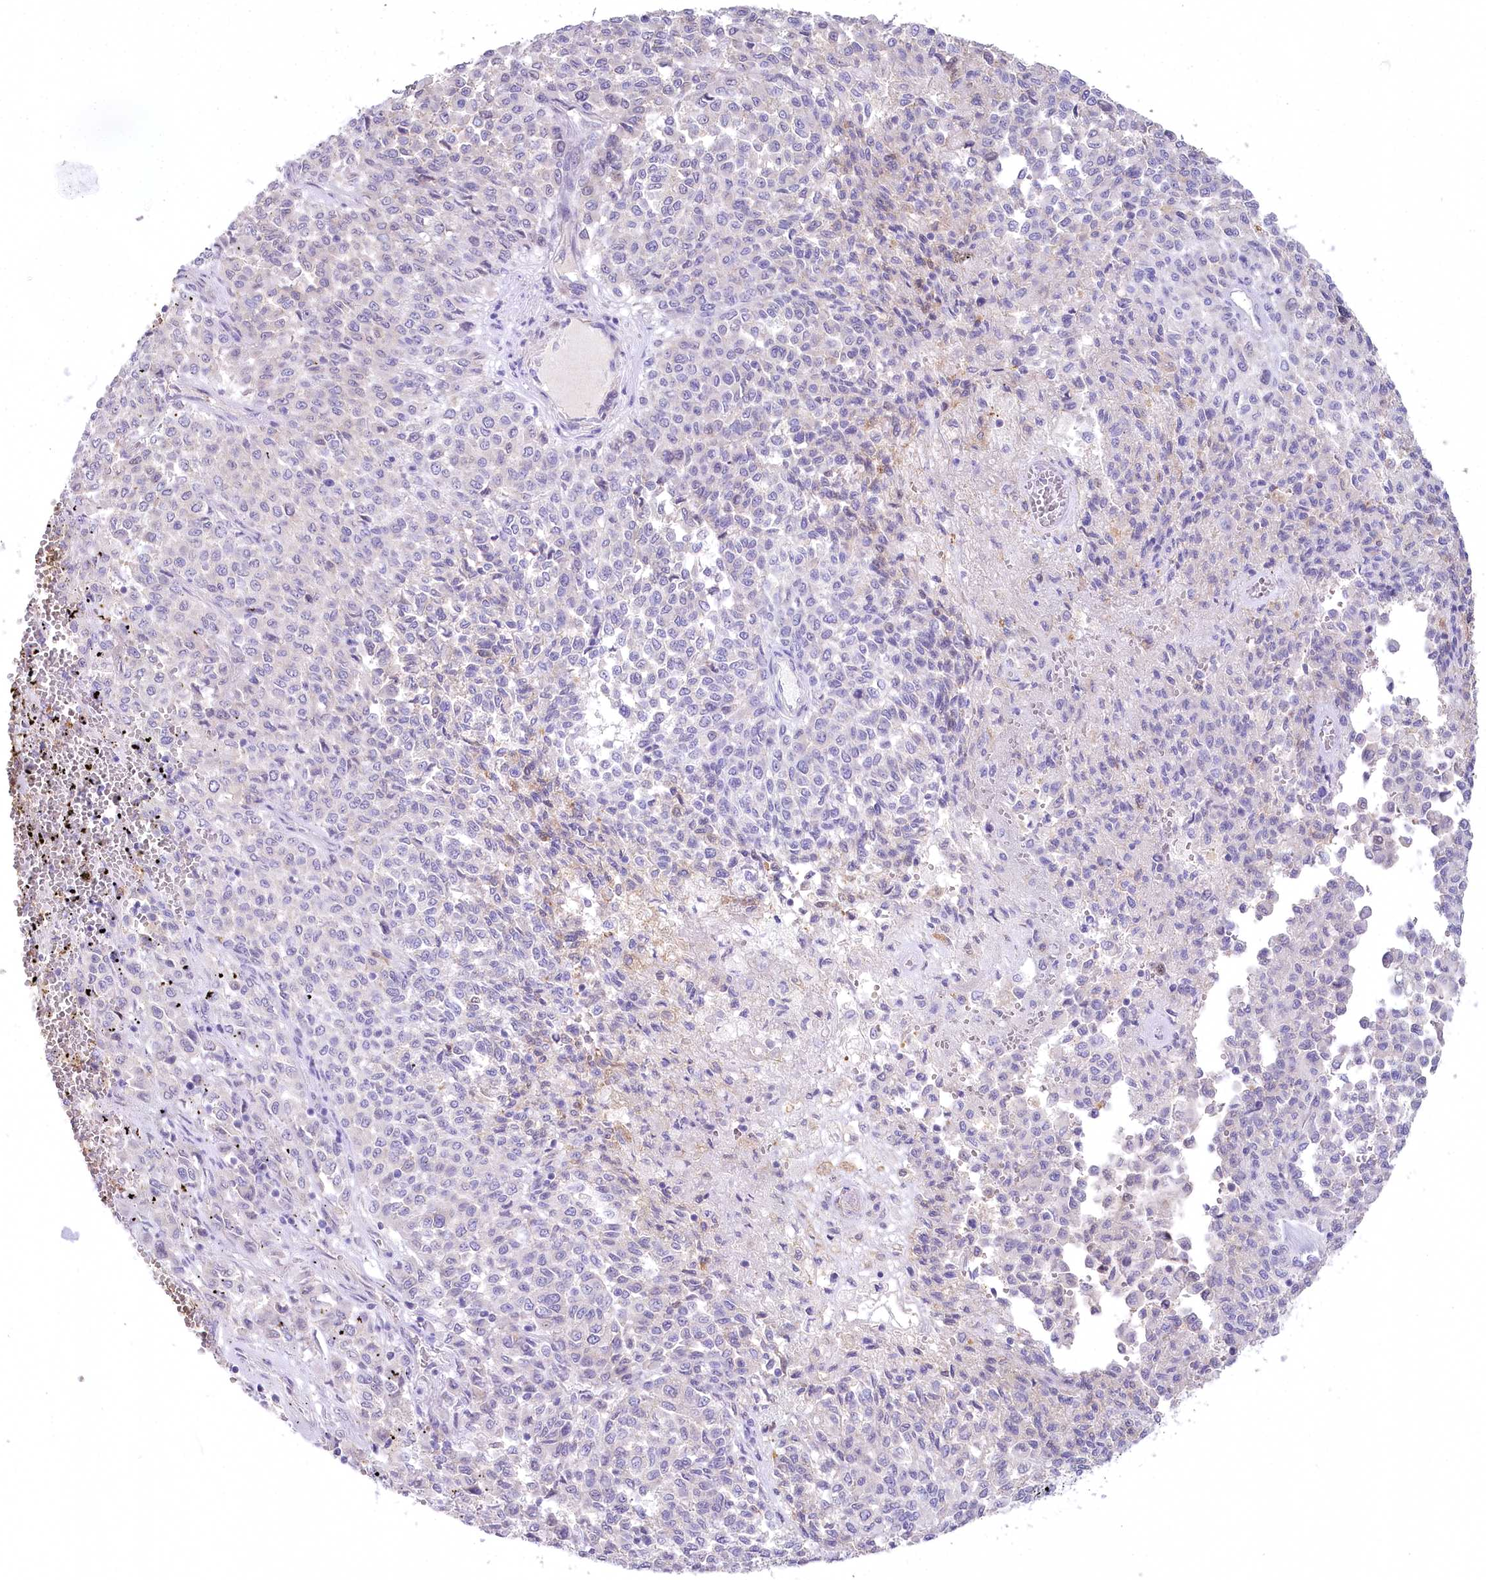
{"staining": {"intensity": "negative", "quantity": "none", "location": "none"}, "tissue": "melanoma", "cell_type": "Tumor cells", "image_type": "cancer", "snomed": [{"axis": "morphology", "description": "Malignant melanoma, Metastatic site"}, {"axis": "topography", "description": "Pancreas"}], "caption": "Immunohistochemistry (IHC) micrograph of melanoma stained for a protein (brown), which exhibits no positivity in tumor cells.", "gene": "MYOZ1", "patient": {"sex": "female", "age": 30}}